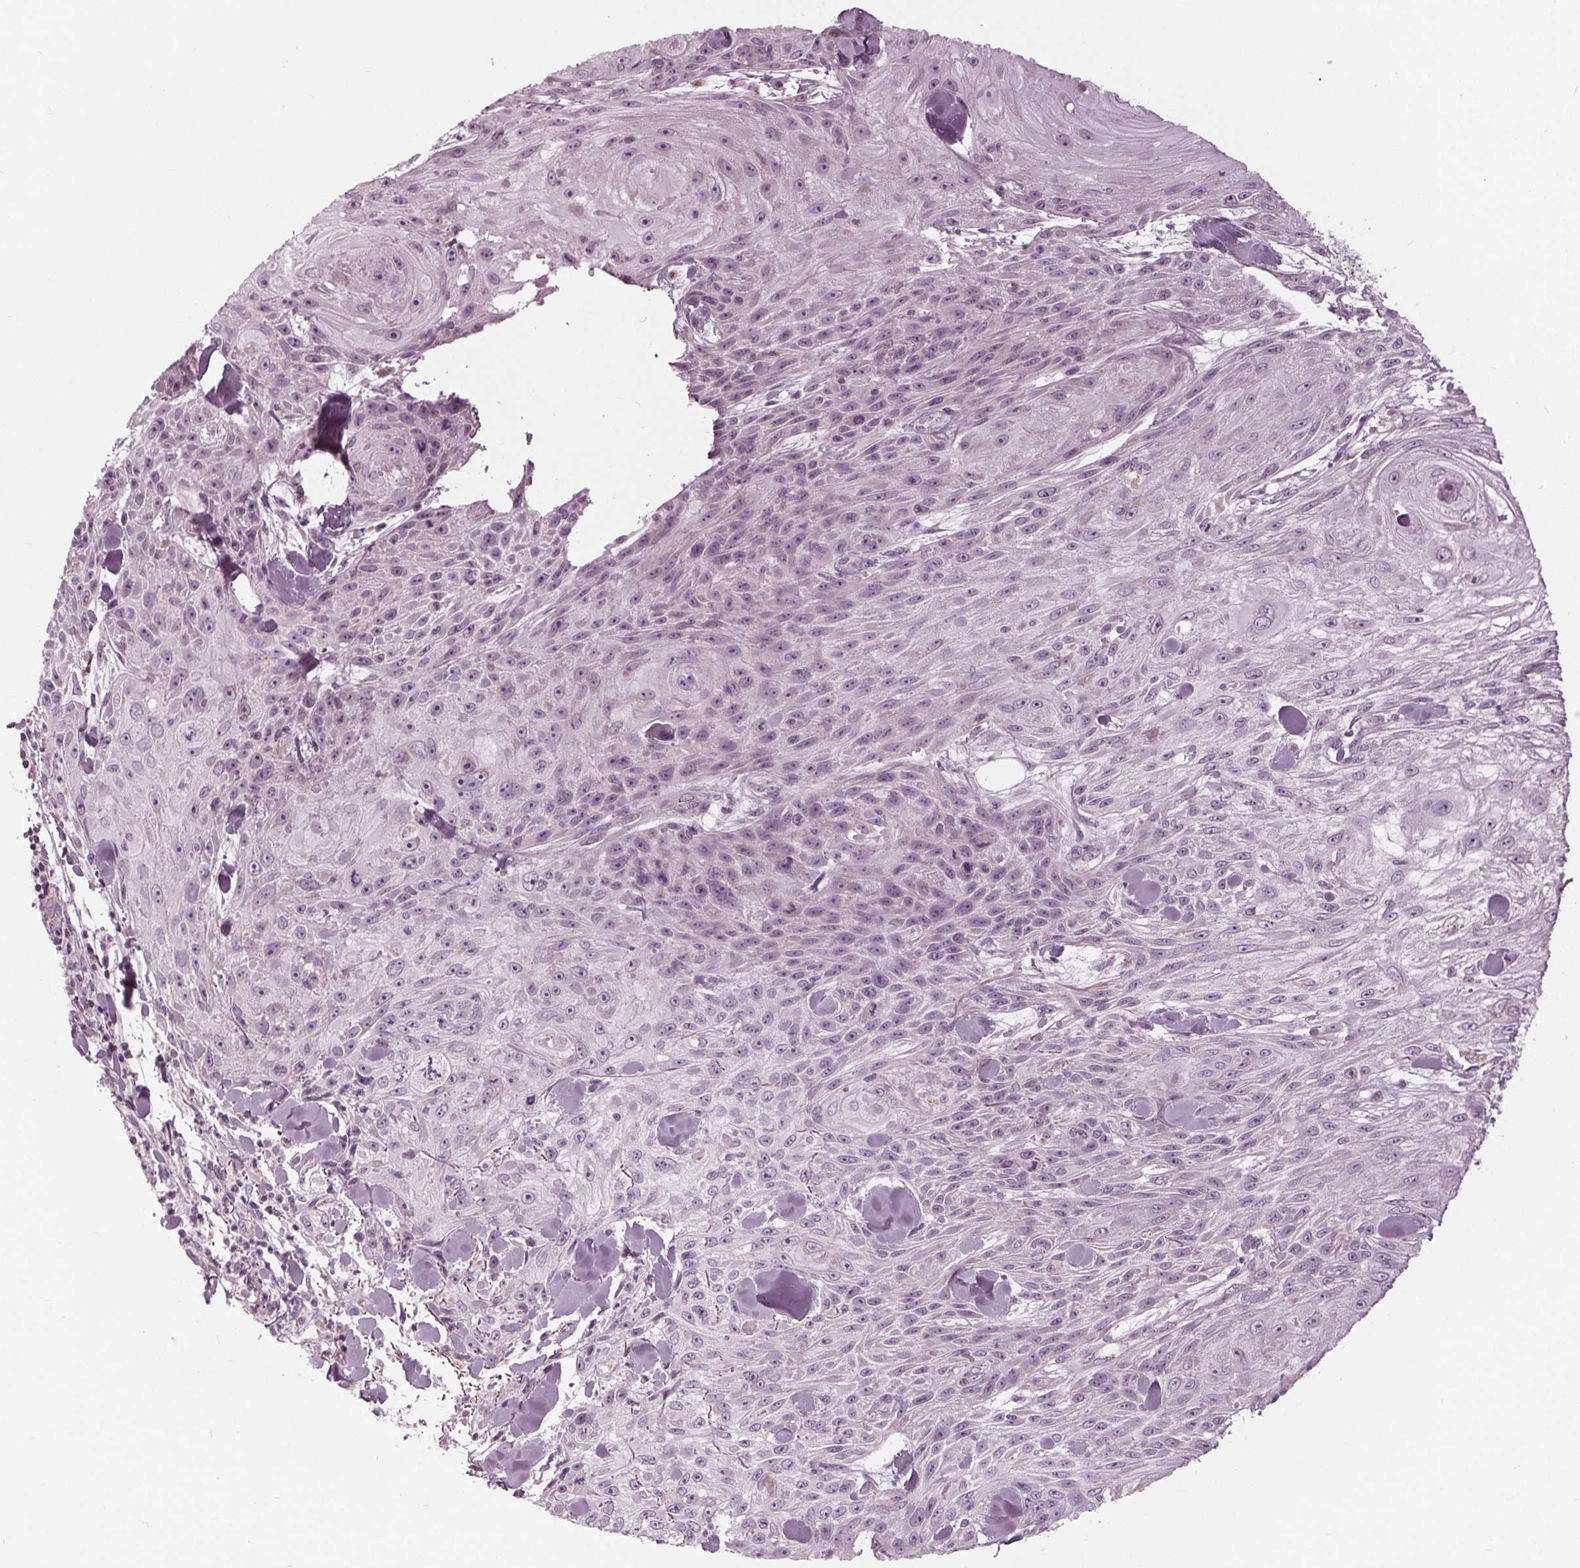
{"staining": {"intensity": "negative", "quantity": "none", "location": "none"}, "tissue": "skin cancer", "cell_type": "Tumor cells", "image_type": "cancer", "snomed": [{"axis": "morphology", "description": "Squamous cell carcinoma, NOS"}, {"axis": "topography", "description": "Skin"}], "caption": "An IHC image of skin squamous cell carcinoma is shown. There is no staining in tumor cells of skin squamous cell carcinoma.", "gene": "CLN6", "patient": {"sex": "male", "age": 88}}